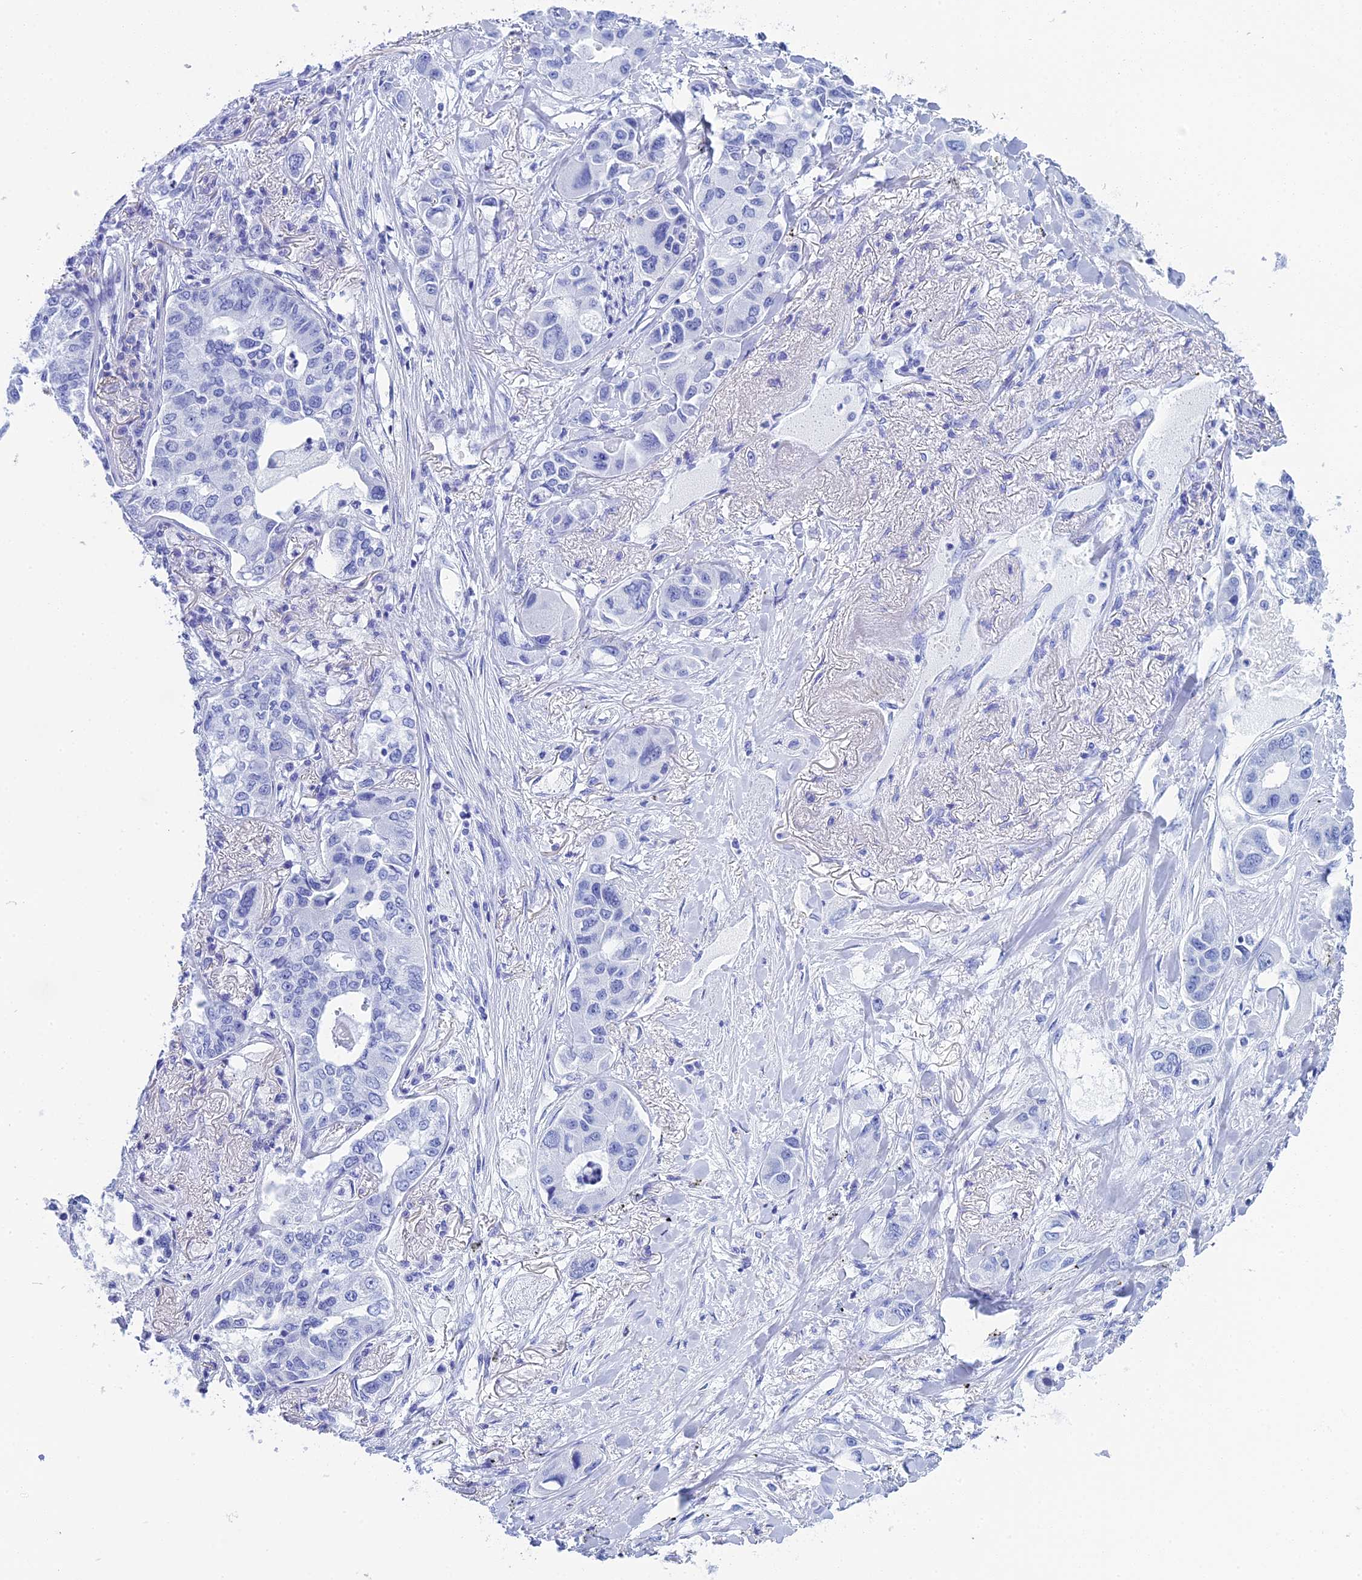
{"staining": {"intensity": "negative", "quantity": "none", "location": "none"}, "tissue": "lung cancer", "cell_type": "Tumor cells", "image_type": "cancer", "snomed": [{"axis": "morphology", "description": "Adenocarcinoma, NOS"}, {"axis": "topography", "description": "Lung"}], "caption": "IHC image of lung cancer stained for a protein (brown), which displays no staining in tumor cells. (DAB (3,3'-diaminobenzidine) immunohistochemistry, high magnification).", "gene": "TEX101", "patient": {"sex": "male", "age": 49}}